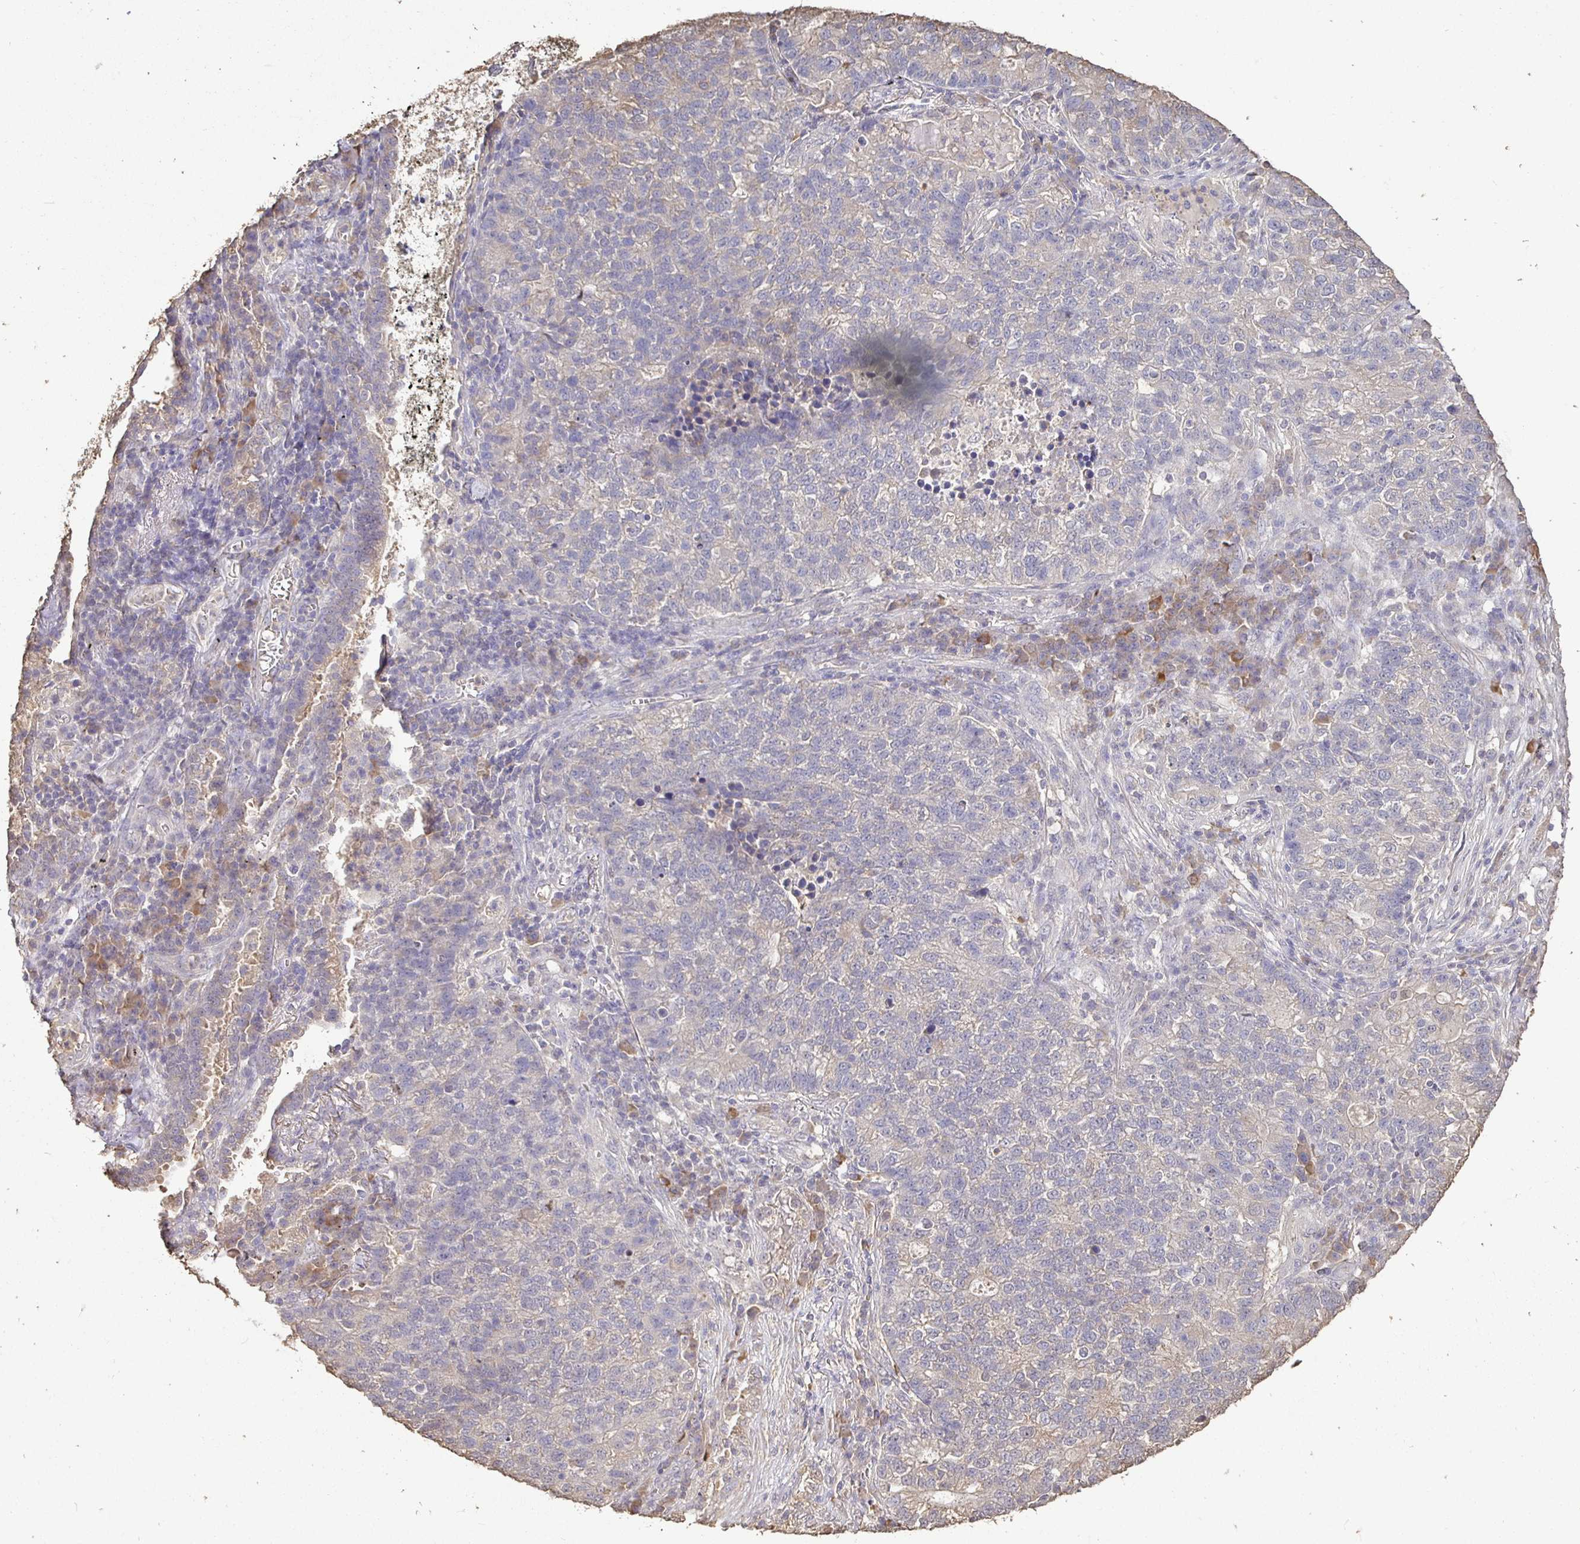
{"staining": {"intensity": "negative", "quantity": "none", "location": "none"}, "tissue": "lung cancer", "cell_type": "Tumor cells", "image_type": "cancer", "snomed": [{"axis": "morphology", "description": "Adenocarcinoma, NOS"}, {"axis": "topography", "description": "Lung"}], "caption": "Lung cancer (adenocarcinoma) stained for a protein using immunohistochemistry (IHC) exhibits no expression tumor cells.", "gene": "MAPK8IP3", "patient": {"sex": "male", "age": 57}}